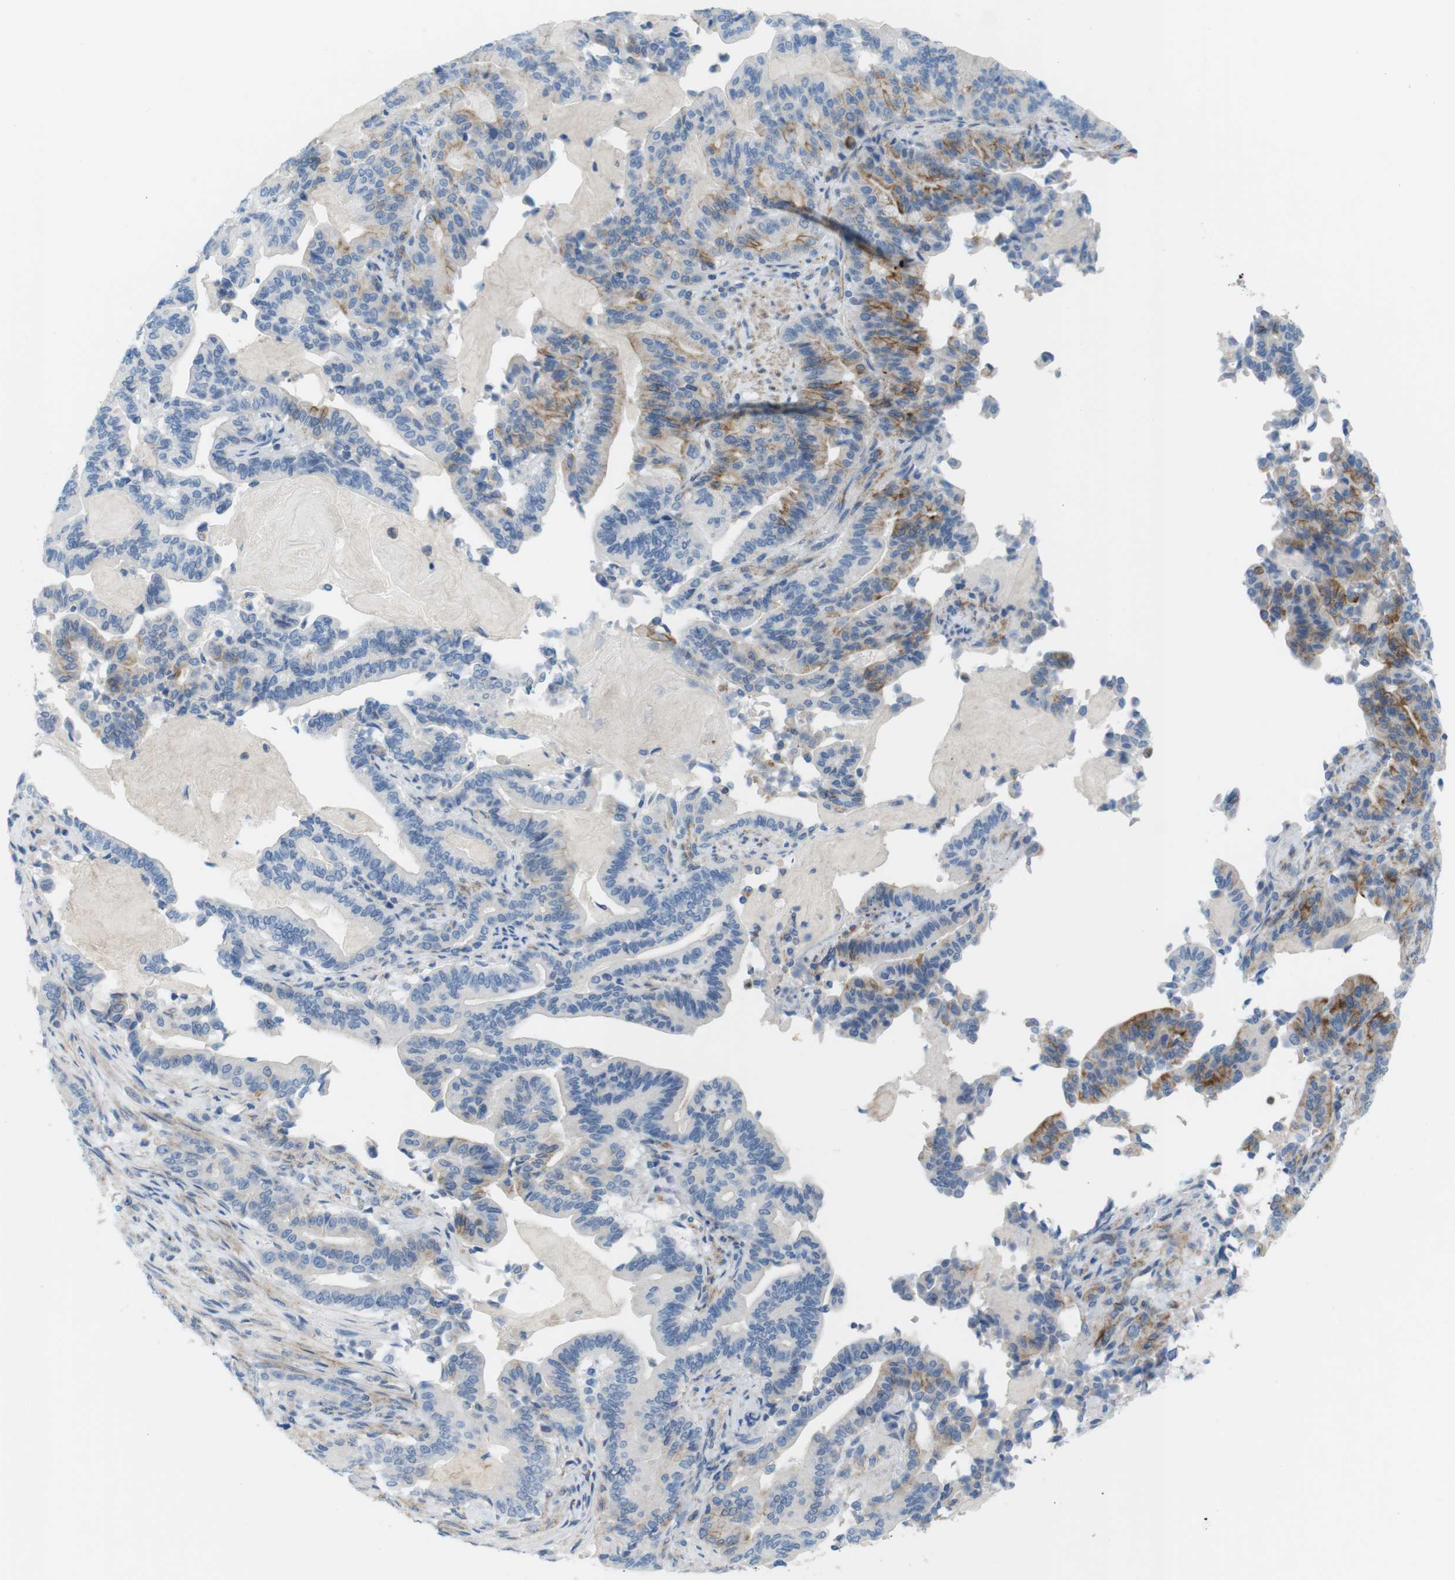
{"staining": {"intensity": "moderate", "quantity": "<25%", "location": "cytoplasmic/membranous"}, "tissue": "pancreatic cancer", "cell_type": "Tumor cells", "image_type": "cancer", "snomed": [{"axis": "morphology", "description": "Normal tissue, NOS"}, {"axis": "morphology", "description": "Adenocarcinoma, NOS"}, {"axis": "topography", "description": "Pancreas"}], "caption": "Immunohistochemical staining of pancreatic cancer (adenocarcinoma) demonstrates low levels of moderate cytoplasmic/membranous protein staining in about <25% of tumor cells.", "gene": "MYH9", "patient": {"sex": "male", "age": 63}}